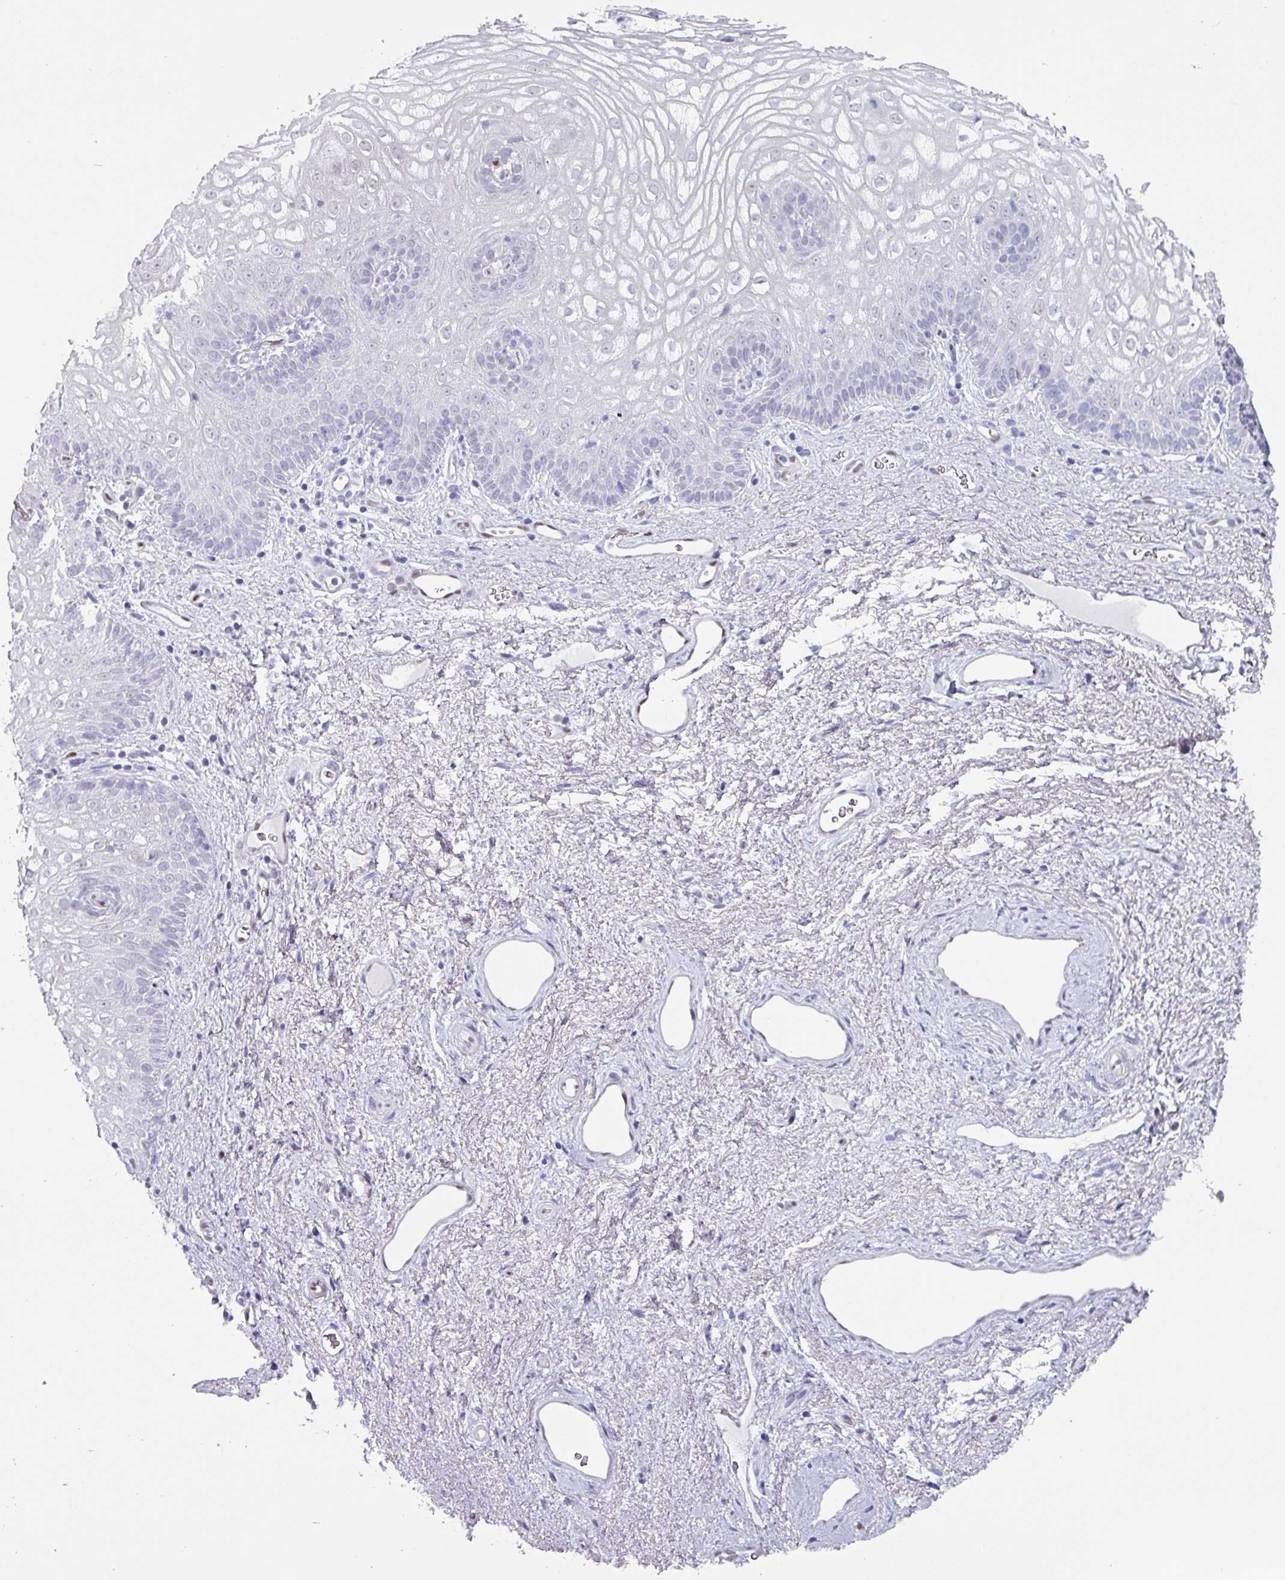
{"staining": {"intensity": "negative", "quantity": "none", "location": "none"}, "tissue": "vagina", "cell_type": "Squamous epithelial cells", "image_type": "normal", "snomed": [{"axis": "morphology", "description": "Normal tissue, NOS"}, {"axis": "topography", "description": "Vagina"}], "caption": "A high-resolution micrograph shows immunohistochemistry staining of benign vagina, which displays no significant expression in squamous epithelial cells.", "gene": "ZNF816", "patient": {"sex": "female", "age": 47}}